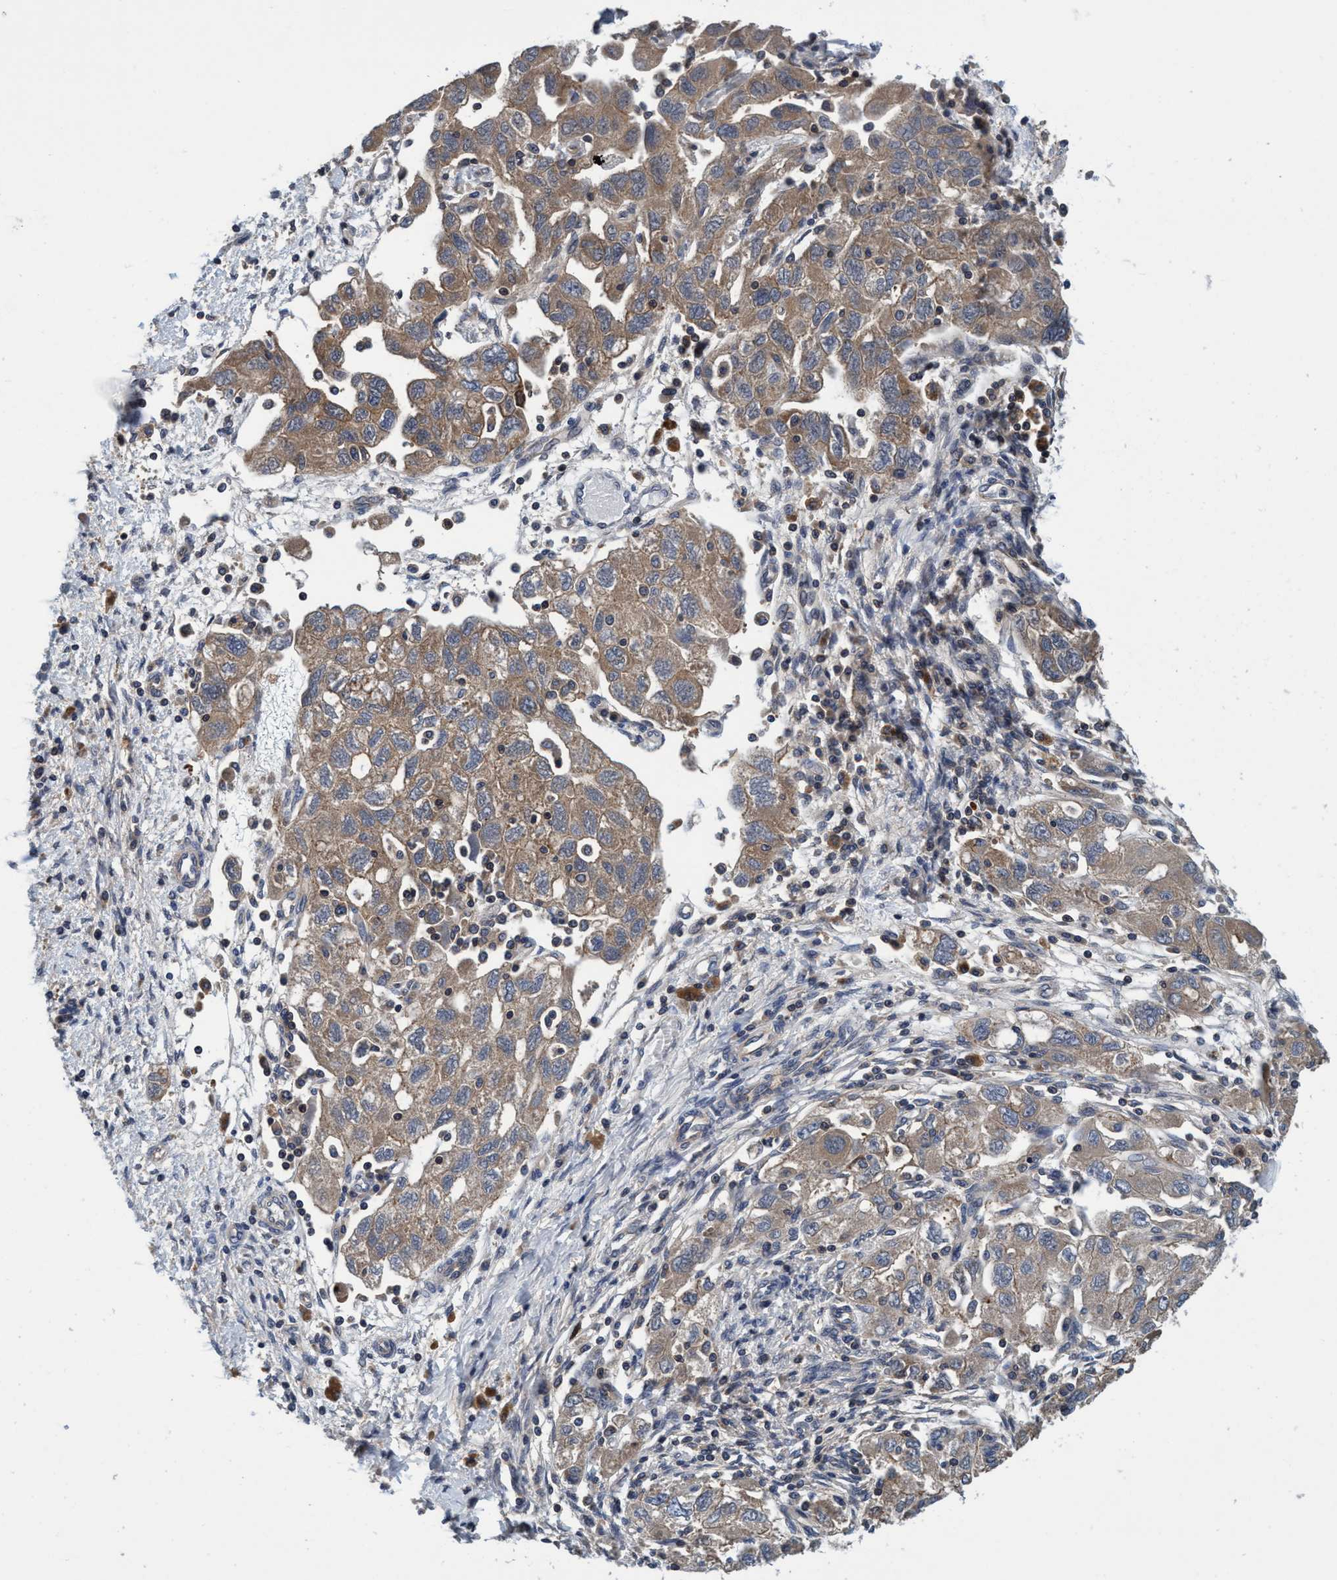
{"staining": {"intensity": "weak", "quantity": ">75%", "location": "cytoplasmic/membranous"}, "tissue": "ovarian cancer", "cell_type": "Tumor cells", "image_type": "cancer", "snomed": [{"axis": "morphology", "description": "Carcinoma, NOS"}, {"axis": "morphology", "description": "Cystadenocarcinoma, serous, NOS"}, {"axis": "topography", "description": "Ovary"}], "caption": "Weak cytoplasmic/membranous protein expression is appreciated in approximately >75% of tumor cells in ovarian serous cystadenocarcinoma.", "gene": "CALCOCO2", "patient": {"sex": "female", "age": 69}}